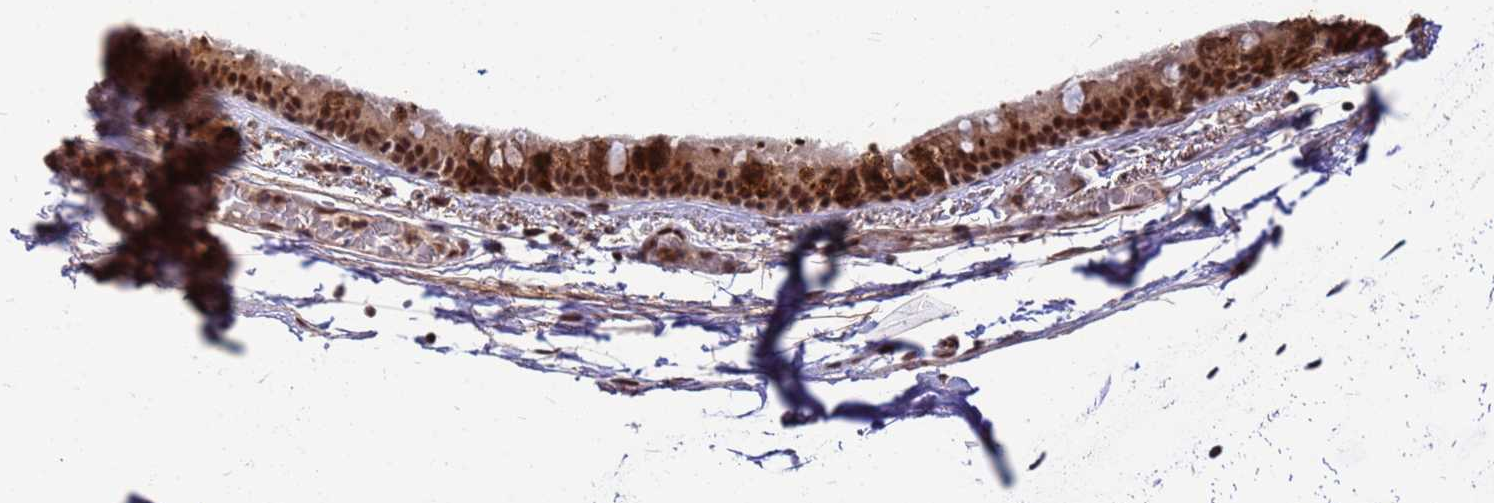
{"staining": {"intensity": "strong", "quantity": ">75%", "location": "cytoplasmic/membranous,nuclear"}, "tissue": "bronchus", "cell_type": "Respiratory epithelial cells", "image_type": "normal", "snomed": [{"axis": "morphology", "description": "Normal tissue, NOS"}, {"axis": "topography", "description": "Cartilage tissue"}], "caption": "An image of bronchus stained for a protein shows strong cytoplasmic/membranous,nuclear brown staining in respiratory epithelial cells.", "gene": "NCBP2", "patient": {"sex": "male", "age": 63}}